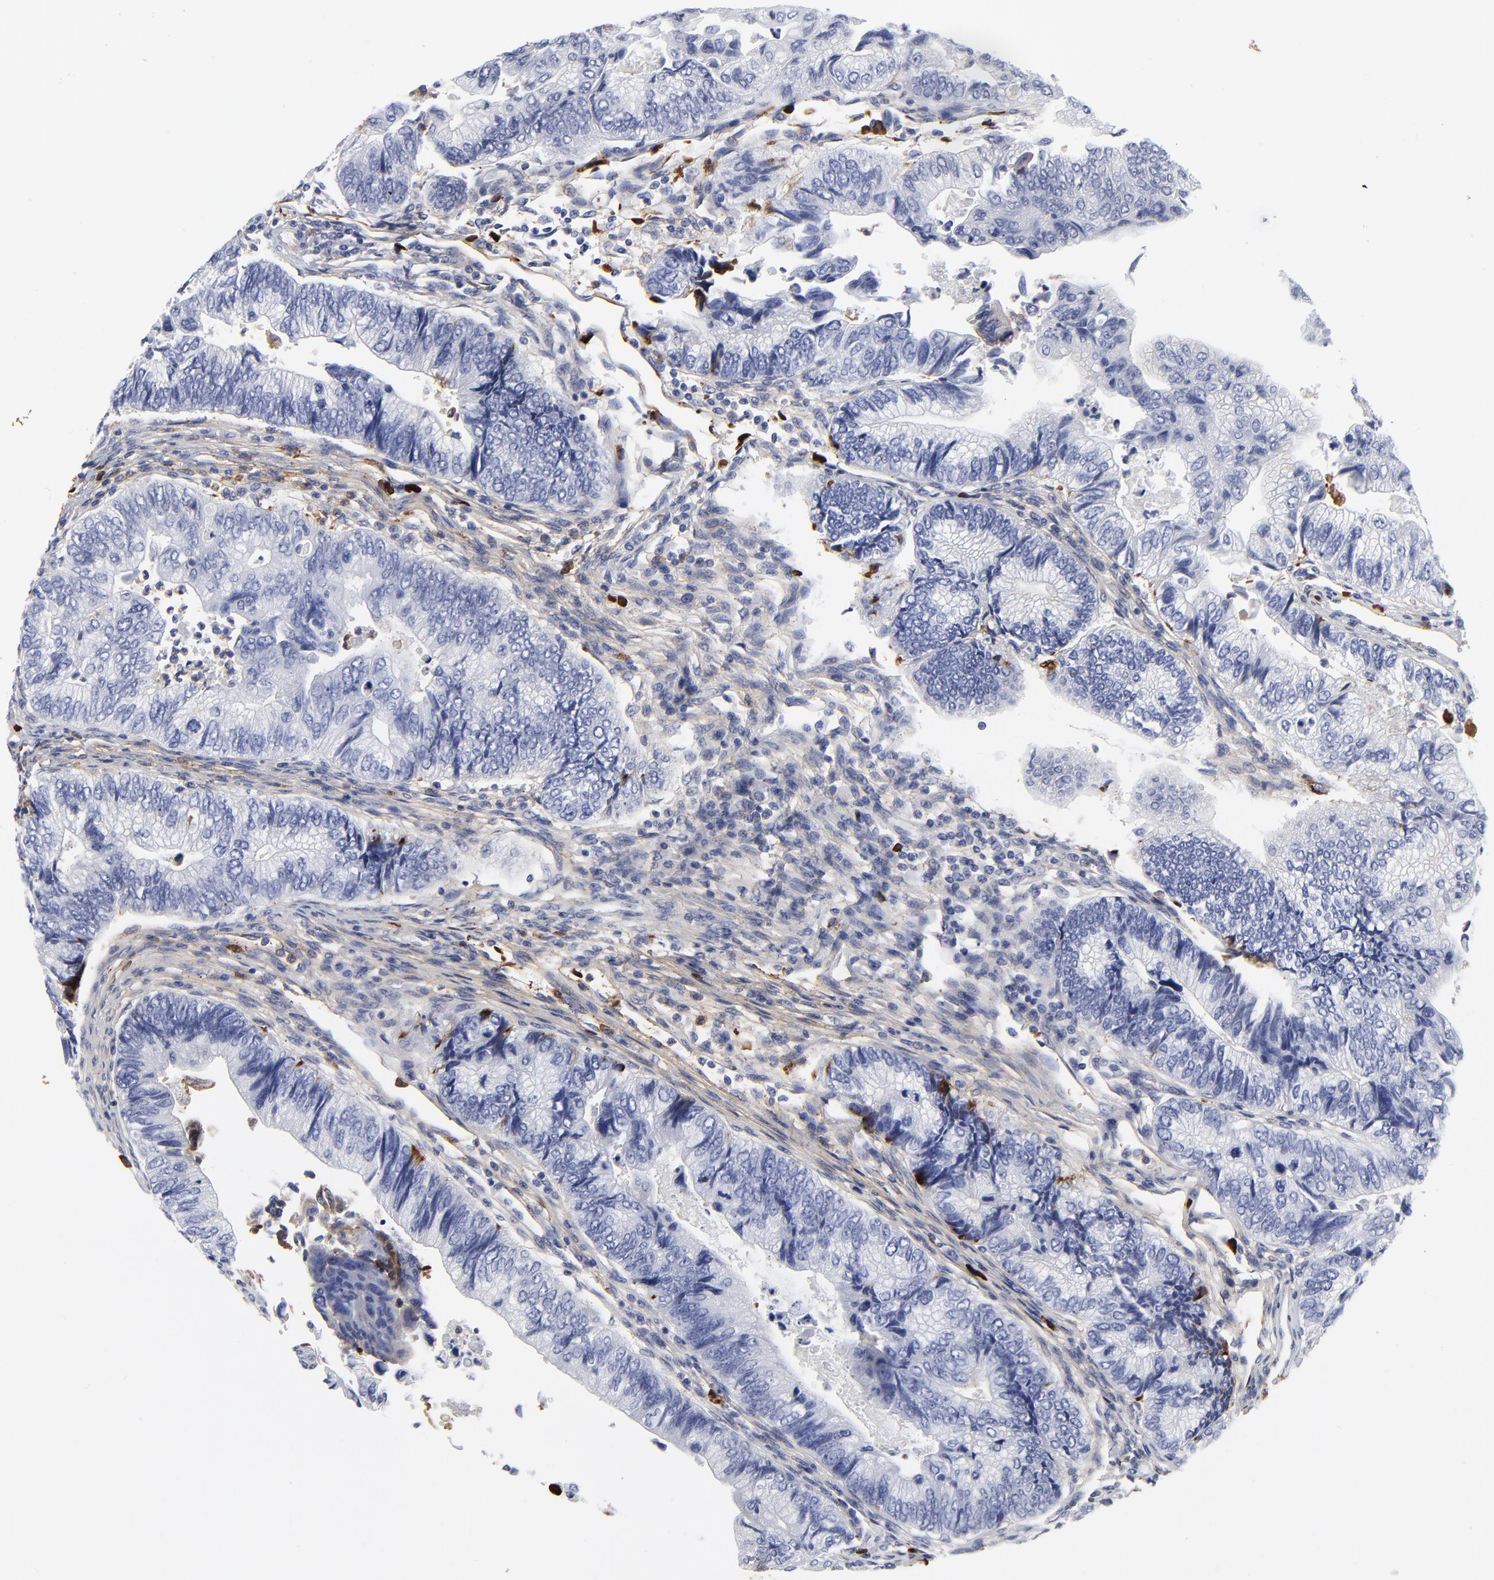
{"staining": {"intensity": "negative", "quantity": "none", "location": "none"}, "tissue": "colorectal cancer", "cell_type": "Tumor cells", "image_type": "cancer", "snomed": [{"axis": "morphology", "description": "Adenocarcinoma, NOS"}, {"axis": "topography", "description": "Colon"}], "caption": "Tumor cells are negative for brown protein staining in adenocarcinoma (colorectal).", "gene": "DCN", "patient": {"sex": "female", "age": 11}}